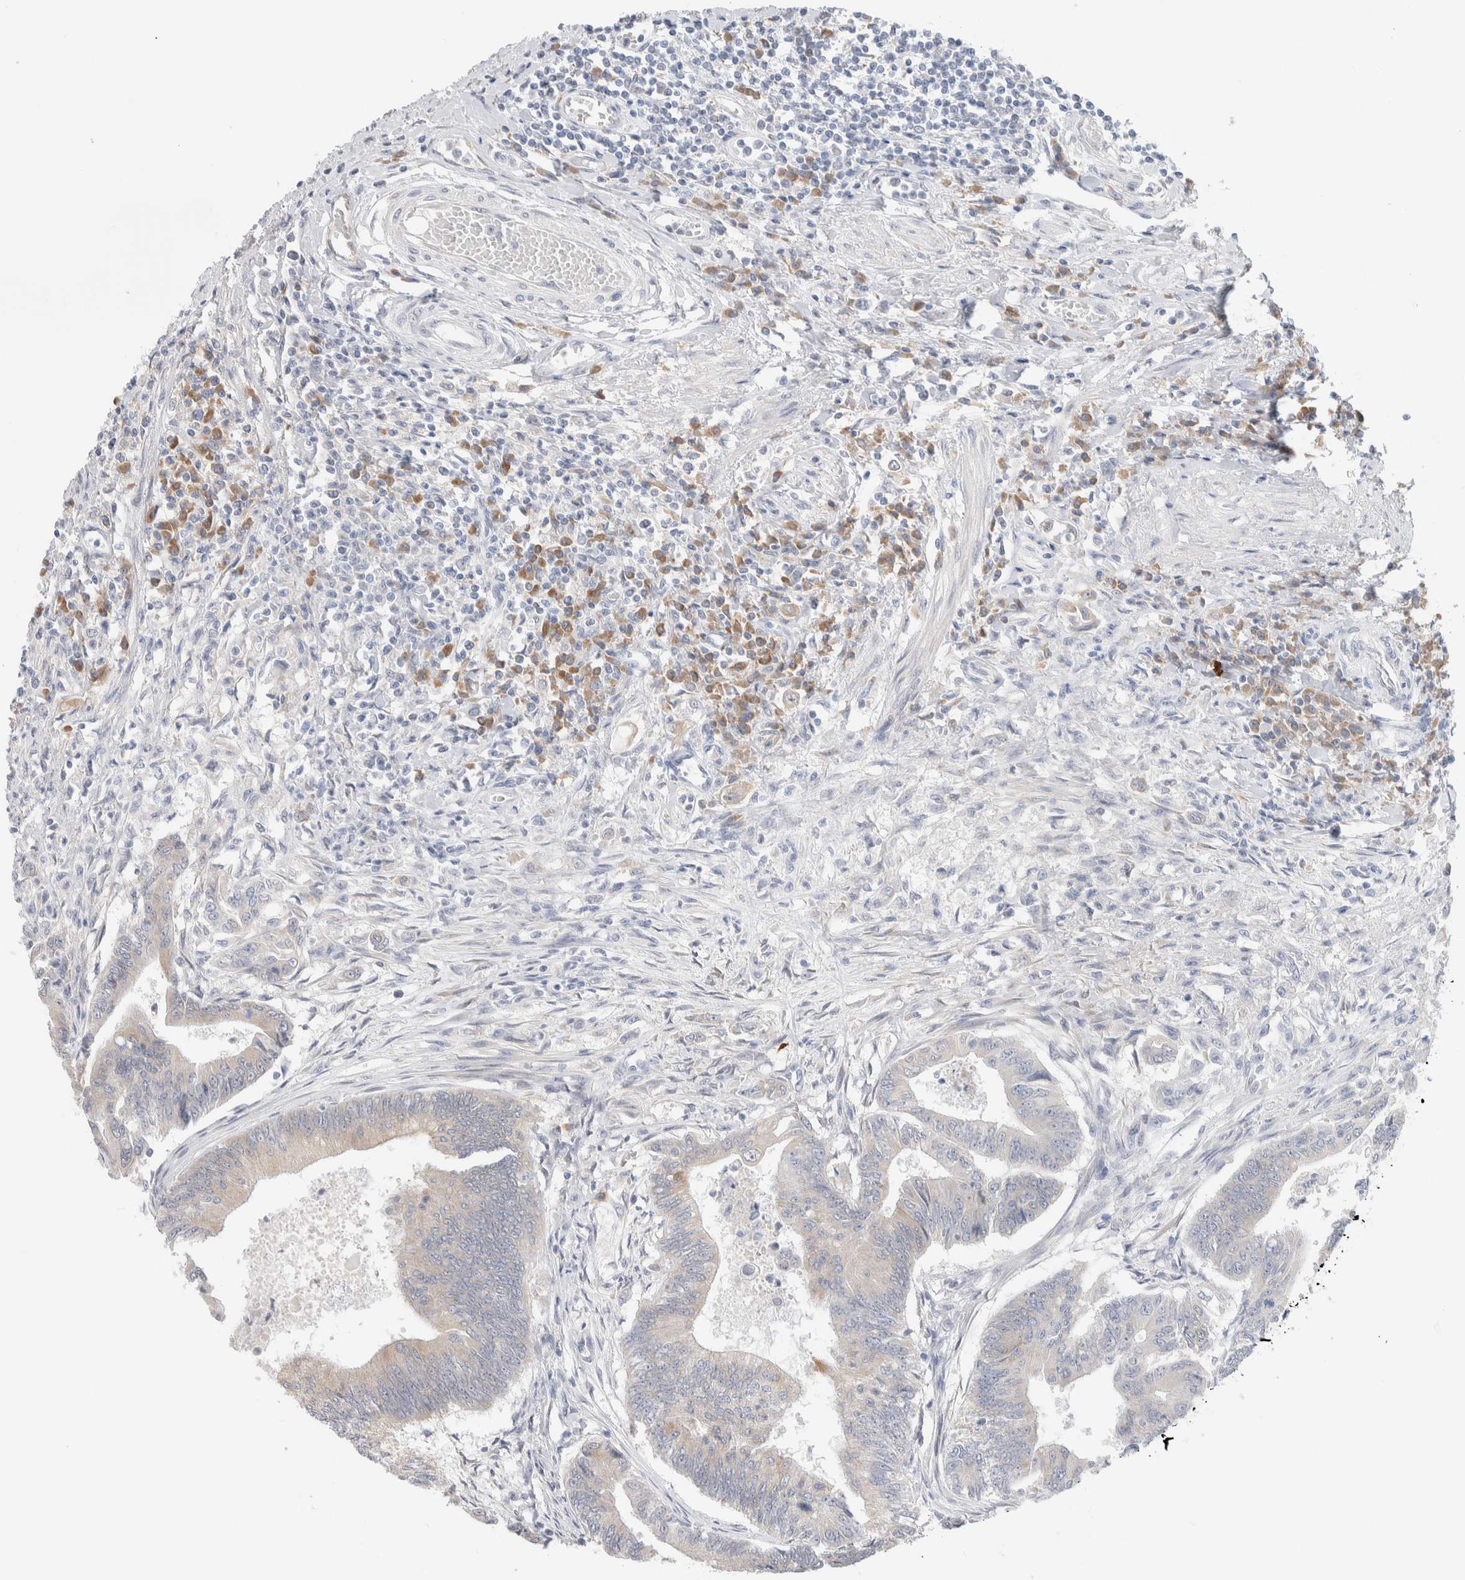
{"staining": {"intensity": "weak", "quantity": "<25%", "location": "cytoplasmic/membranous"}, "tissue": "colorectal cancer", "cell_type": "Tumor cells", "image_type": "cancer", "snomed": [{"axis": "morphology", "description": "Adenoma, NOS"}, {"axis": "morphology", "description": "Adenocarcinoma, NOS"}, {"axis": "topography", "description": "Colon"}], "caption": "A high-resolution histopathology image shows immunohistochemistry staining of colorectal adenoma, which demonstrates no significant staining in tumor cells.", "gene": "RUSF1", "patient": {"sex": "male", "age": 79}}